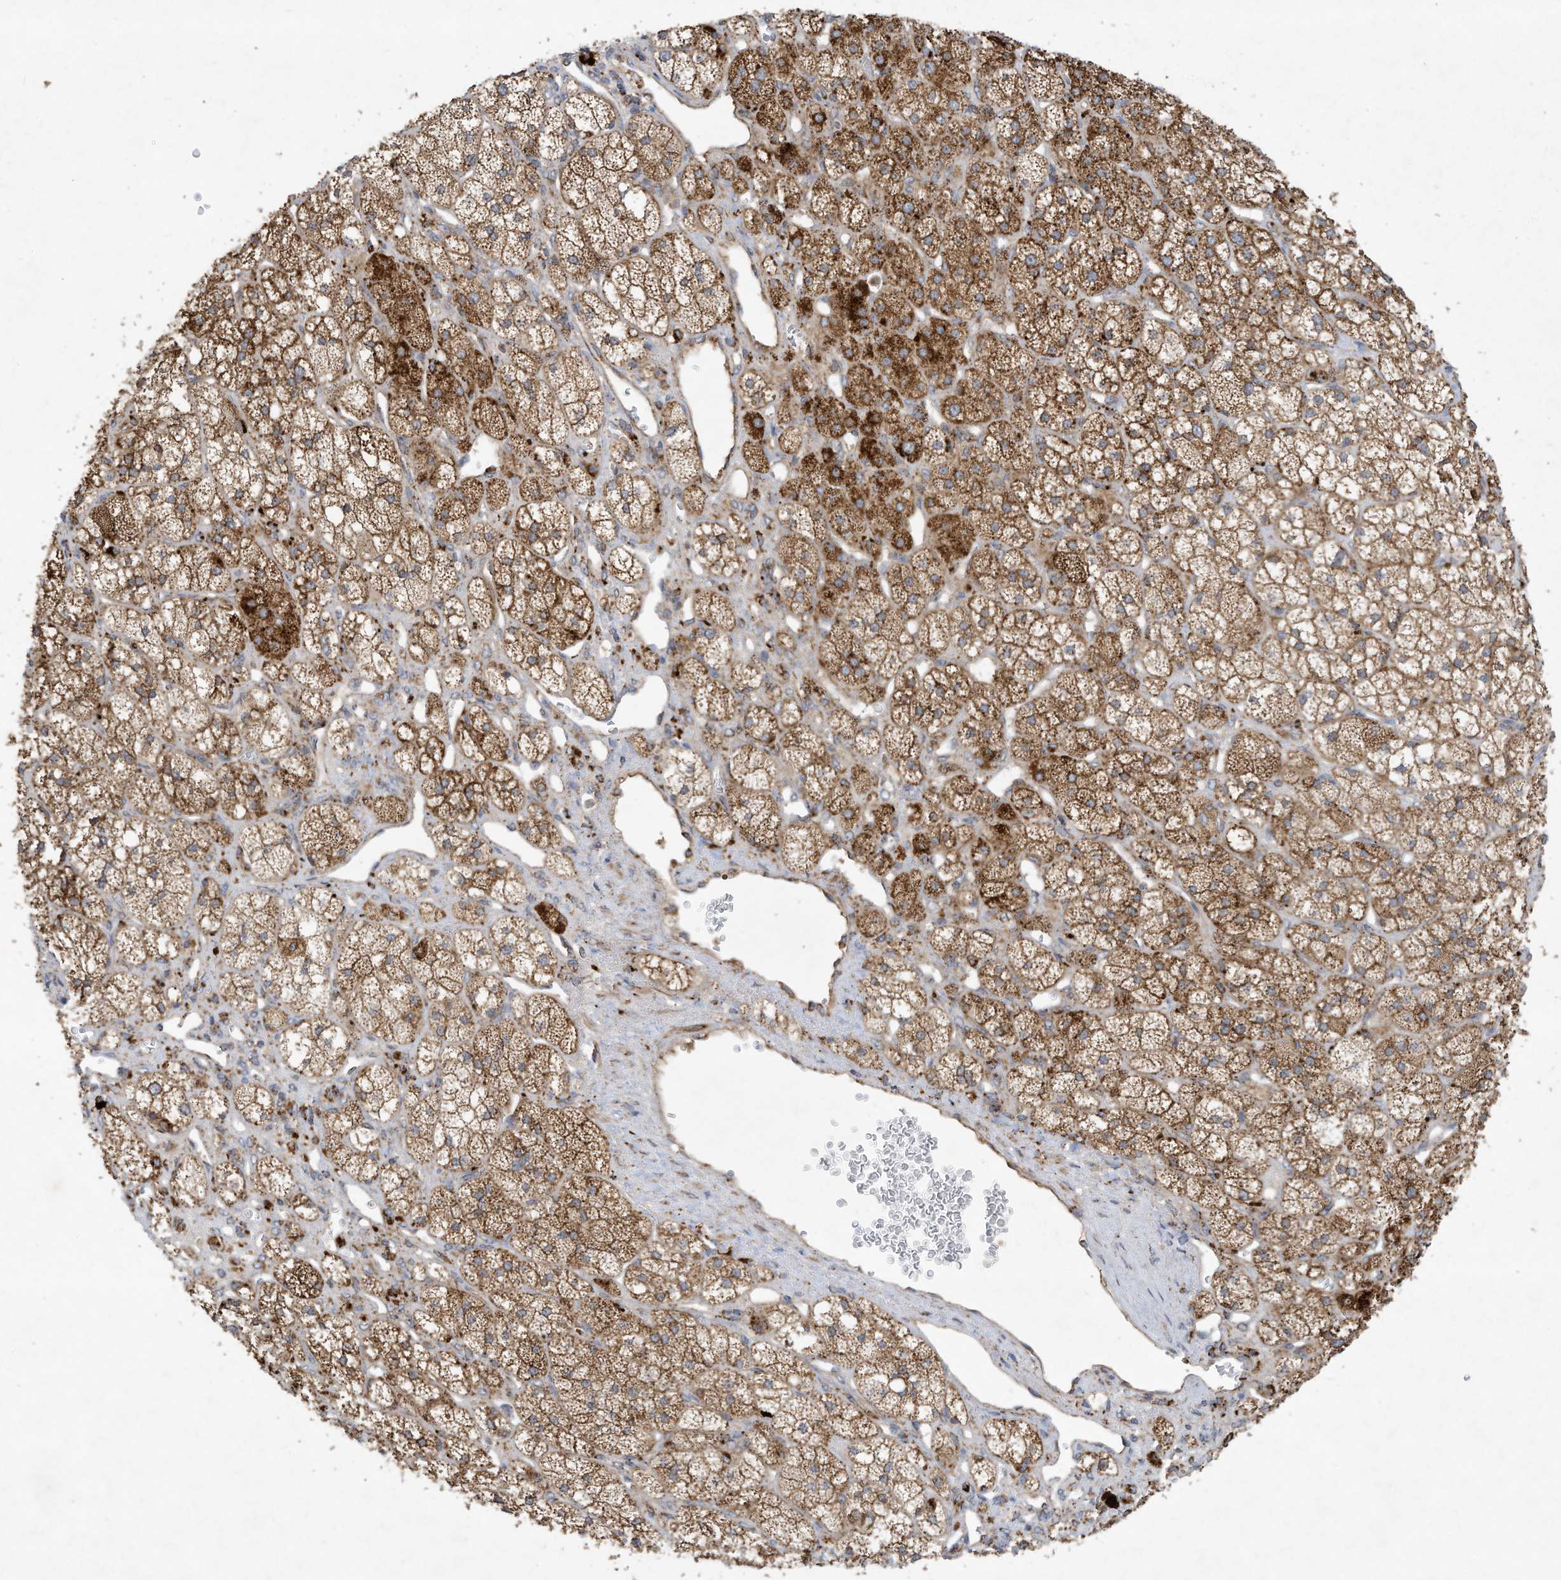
{"staining": {"intensity": "strong", "quantity": ">75%", "location": "cytoplasmic/membranous"}, "tissue": "adrenal gland", "cell_type": "Glandular cells", "image_type": "normal", "snomed": [{"axis": "morphology", "description": "Normal tissue, NOS"}, {"axis": "topography", "description": "Adrenal gland"}], "caption": "Benign adrenal gland was stained to show a protein in brown. There is high levels of strong cytoplasmic/membranous staining in about >75% of glandular cells. (DAB = brown stain, brightfield microscopy at high magnification).", "gene": "C2orf74", "patient": {"sex": "male", "age": 61}}